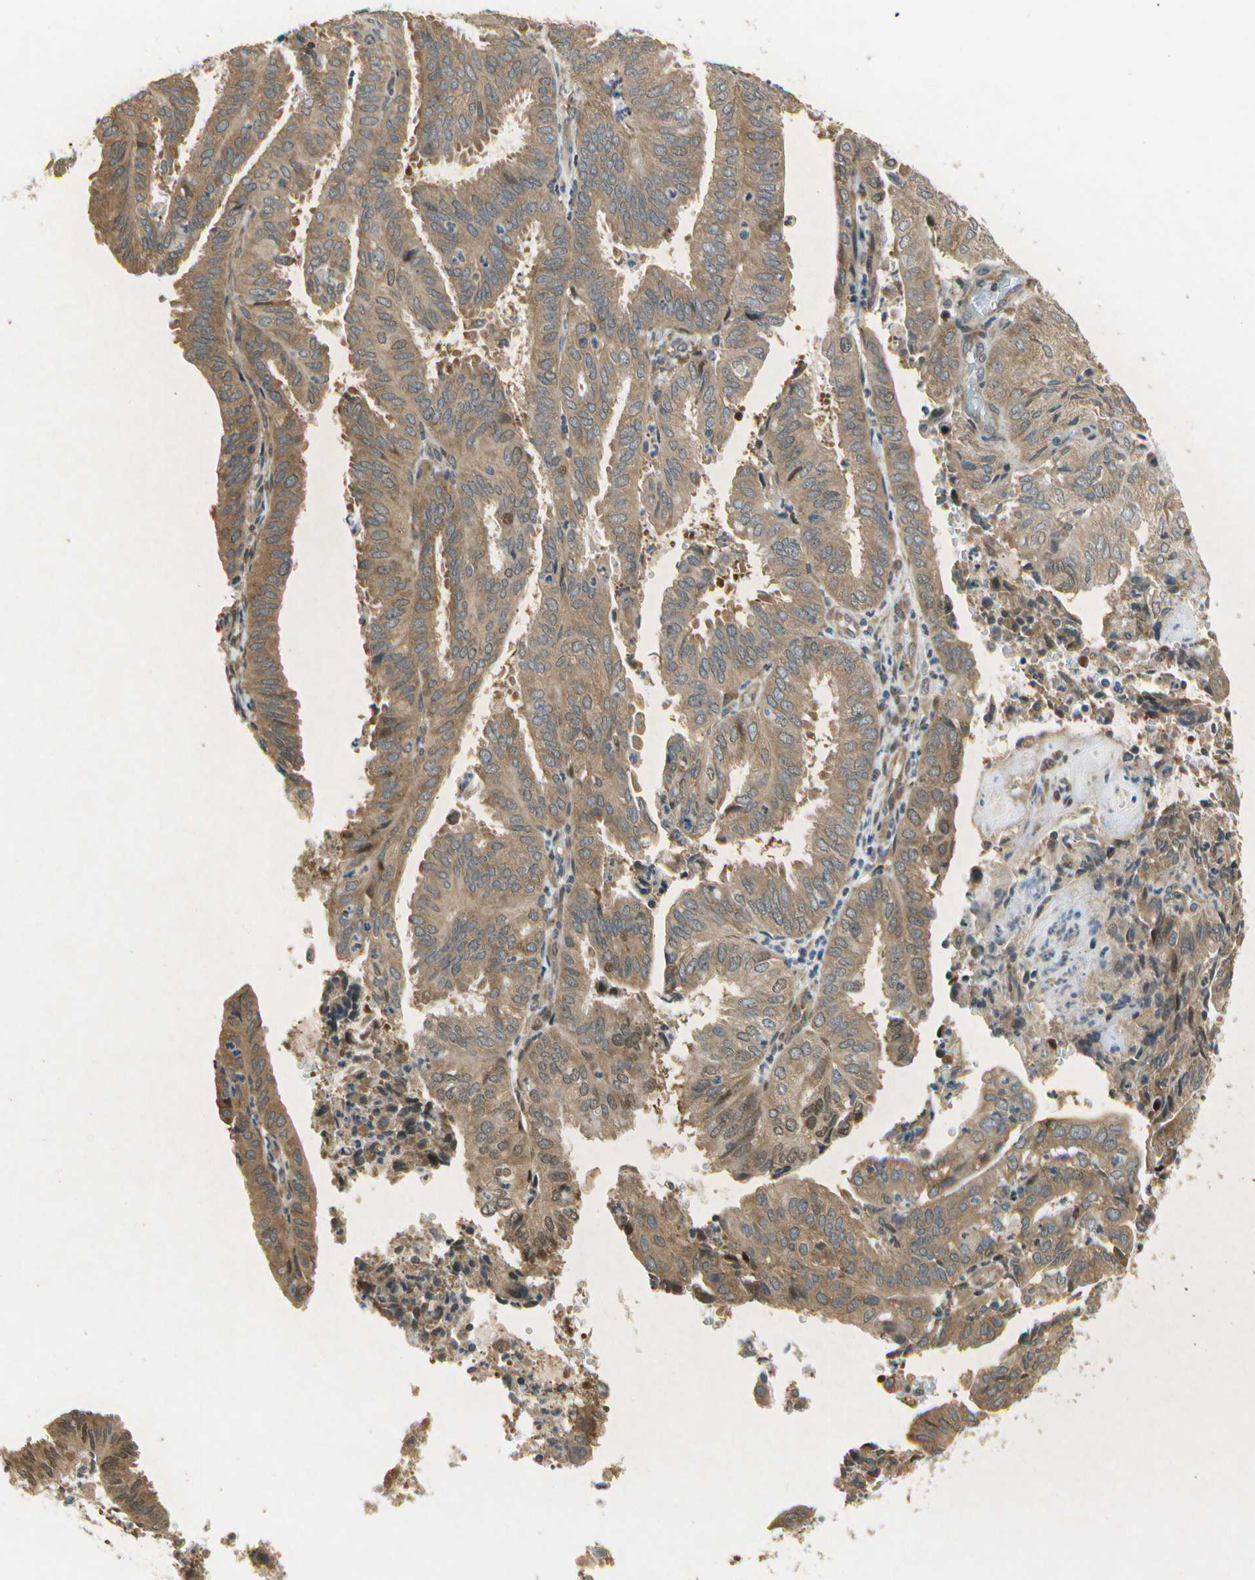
{"staining": {"intensity": "moderate", "quantity": ">75%", "location": "cytoplasmic/membranous"}, "tissue": "endometrial cancer", "cell_type": "Tumor cells", "image_type": "cancer", "snomed": [{"axis": "morphology", "description": "Adenocarcinoma, NOS"}, {"axis": "topography", "description": "Uterus"}], "caption": "DAB immunohistochemical staining of human adenocarcinoma (endometrial) shows moderate cytoplasmic/membranous protein expression in approximately >75% of tumor cells.", "gene": "EIF1AX", "patient": {"sex": "female", "age": 60}}